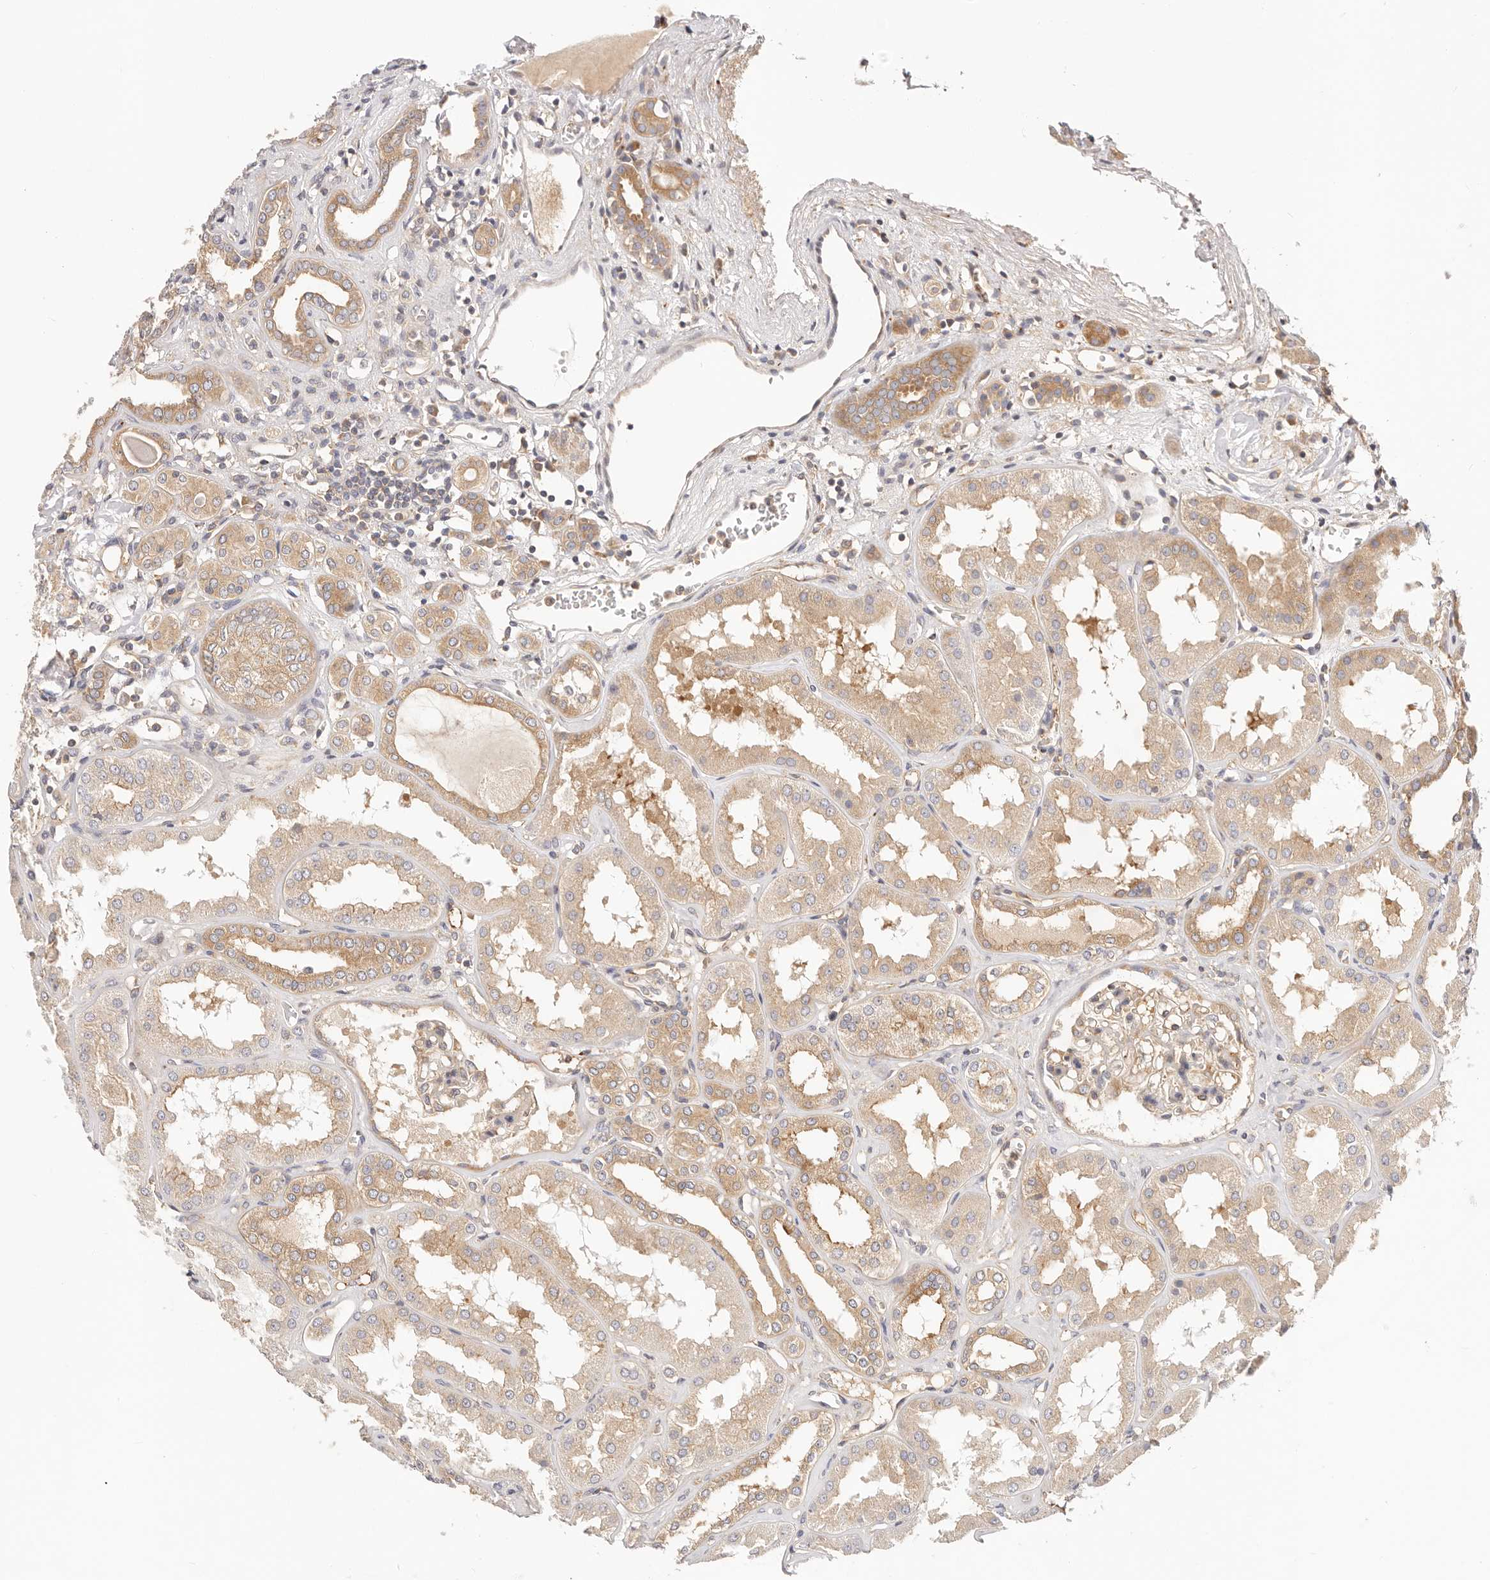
{"staining": {"intensity": "moderate", "quantity": ">75%", "location": "cytoplasmic/membranous"}, "tissue": "kidney", "cell_type": "Cells in glomeruli", "image_type": "normal", "snomed": [{"axis": "morphology", "description": "Normal tissue, NOS"}, {"axis": "topography", "description": "Kidney"}], "caption": "Immunohistochemical staining of normal human kidney exhibits moderate cytoplasmic/membranous protein positivity in about >75% of cells in glomeruli. (DAB IHC with brightfield microscopy, high magnification).", "gene": "KCMF1", "patient": {"sex": "female", "age": 56}}